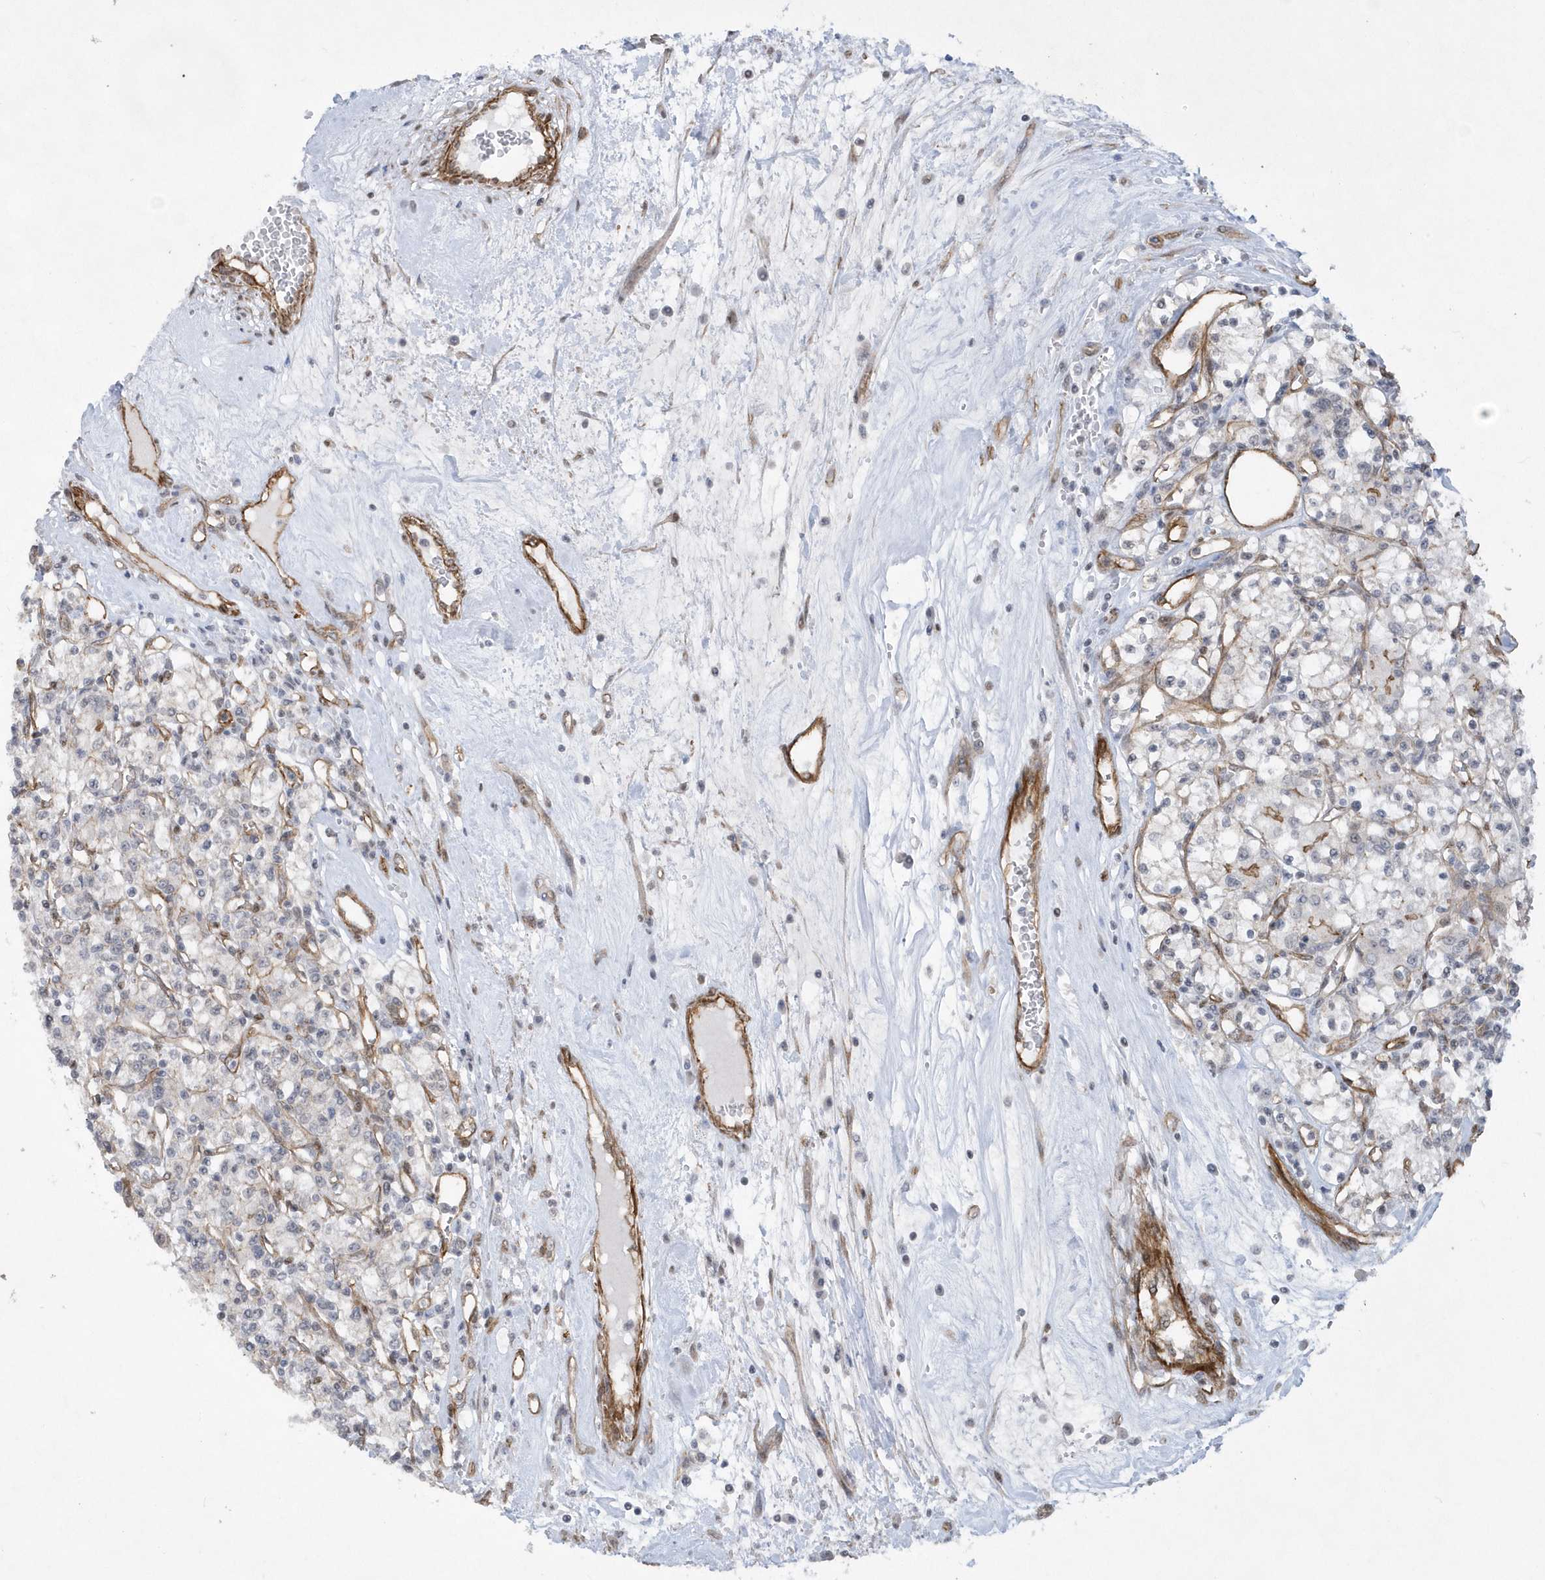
{"staining": {"intensity": "negative", "quantity": "none", "location": "none"}, "tissue": "renal cancer", "cell_type": "Tumor cells", "image_type": "cancer", "snomed": [{"axis": "morphology", "description": "Adenocarcinoma, NOS"}, {"axis": "topography", "description": "Kidney"}], "caption": "Immunohistochemical staining of human adenocarcinoma (renal) demonstrates no significant positivity in tumor cells. (Brightfield microscopy of DAB (3,3'-diaminobenzidine) immunohistochemistry at high magnification).", "gene": "RAI14", "patient": {"sex": "female", "age": 59}}